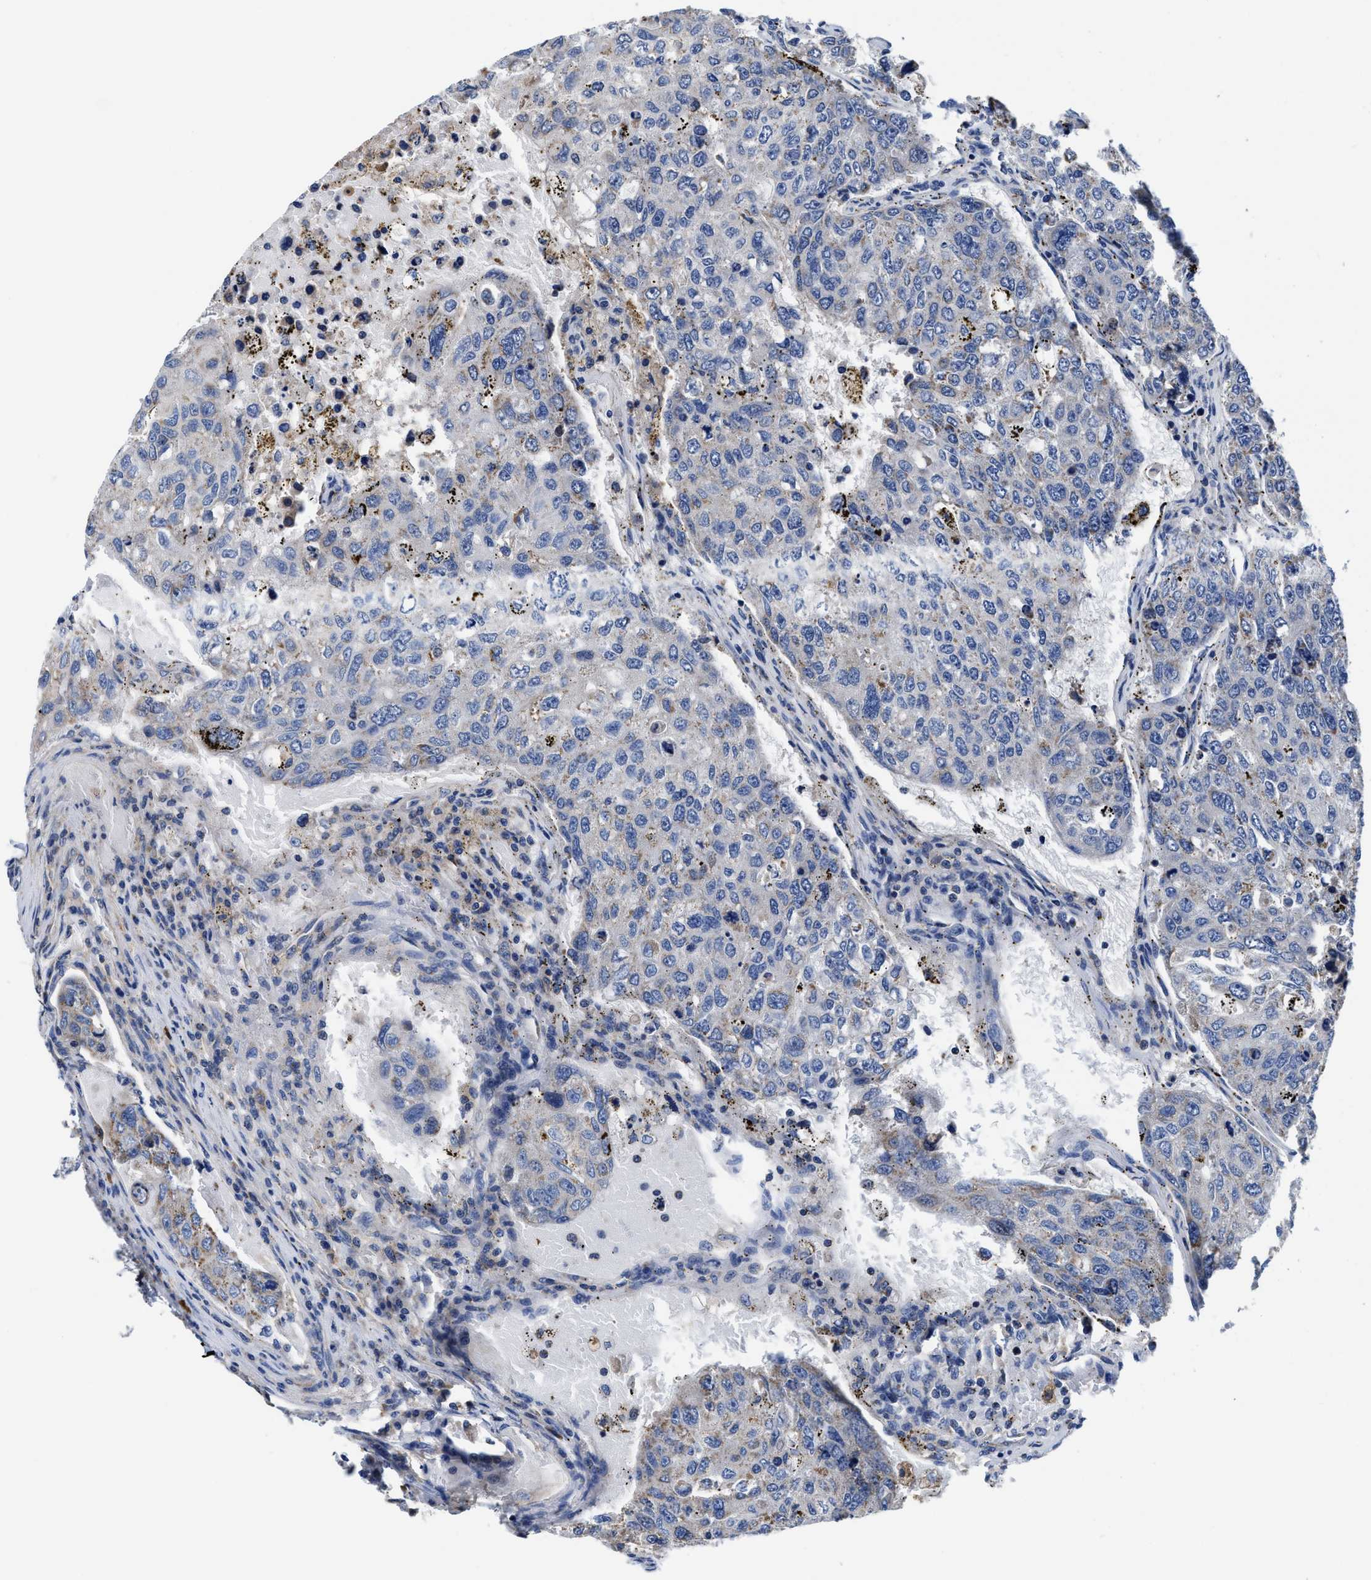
{"staining": {"intensity": "weak", "quantity": "25%-75%", "location": "cytoplasmic/membranous"}, "tissue": "urothelial cancer", "cell_type": "Tumor cells", "image_type": "cancer", "snomed": [{"axis": "morphology", "description": "Urothelial carcinoma, High grade"}, {"axis": "topography", "description": "Lymph node"}, {"axis": "topography", "description": "Urinary bladder"}], "caption": "Immunohistochemical staining of high-grade urothelial carcinoma displays low levels of weak cytoplasmic/membranous expression in approximately 25%-75% of tumor cells.", "gene": "TMEM30A", "patient": {"sex": "male", "age": 51}}